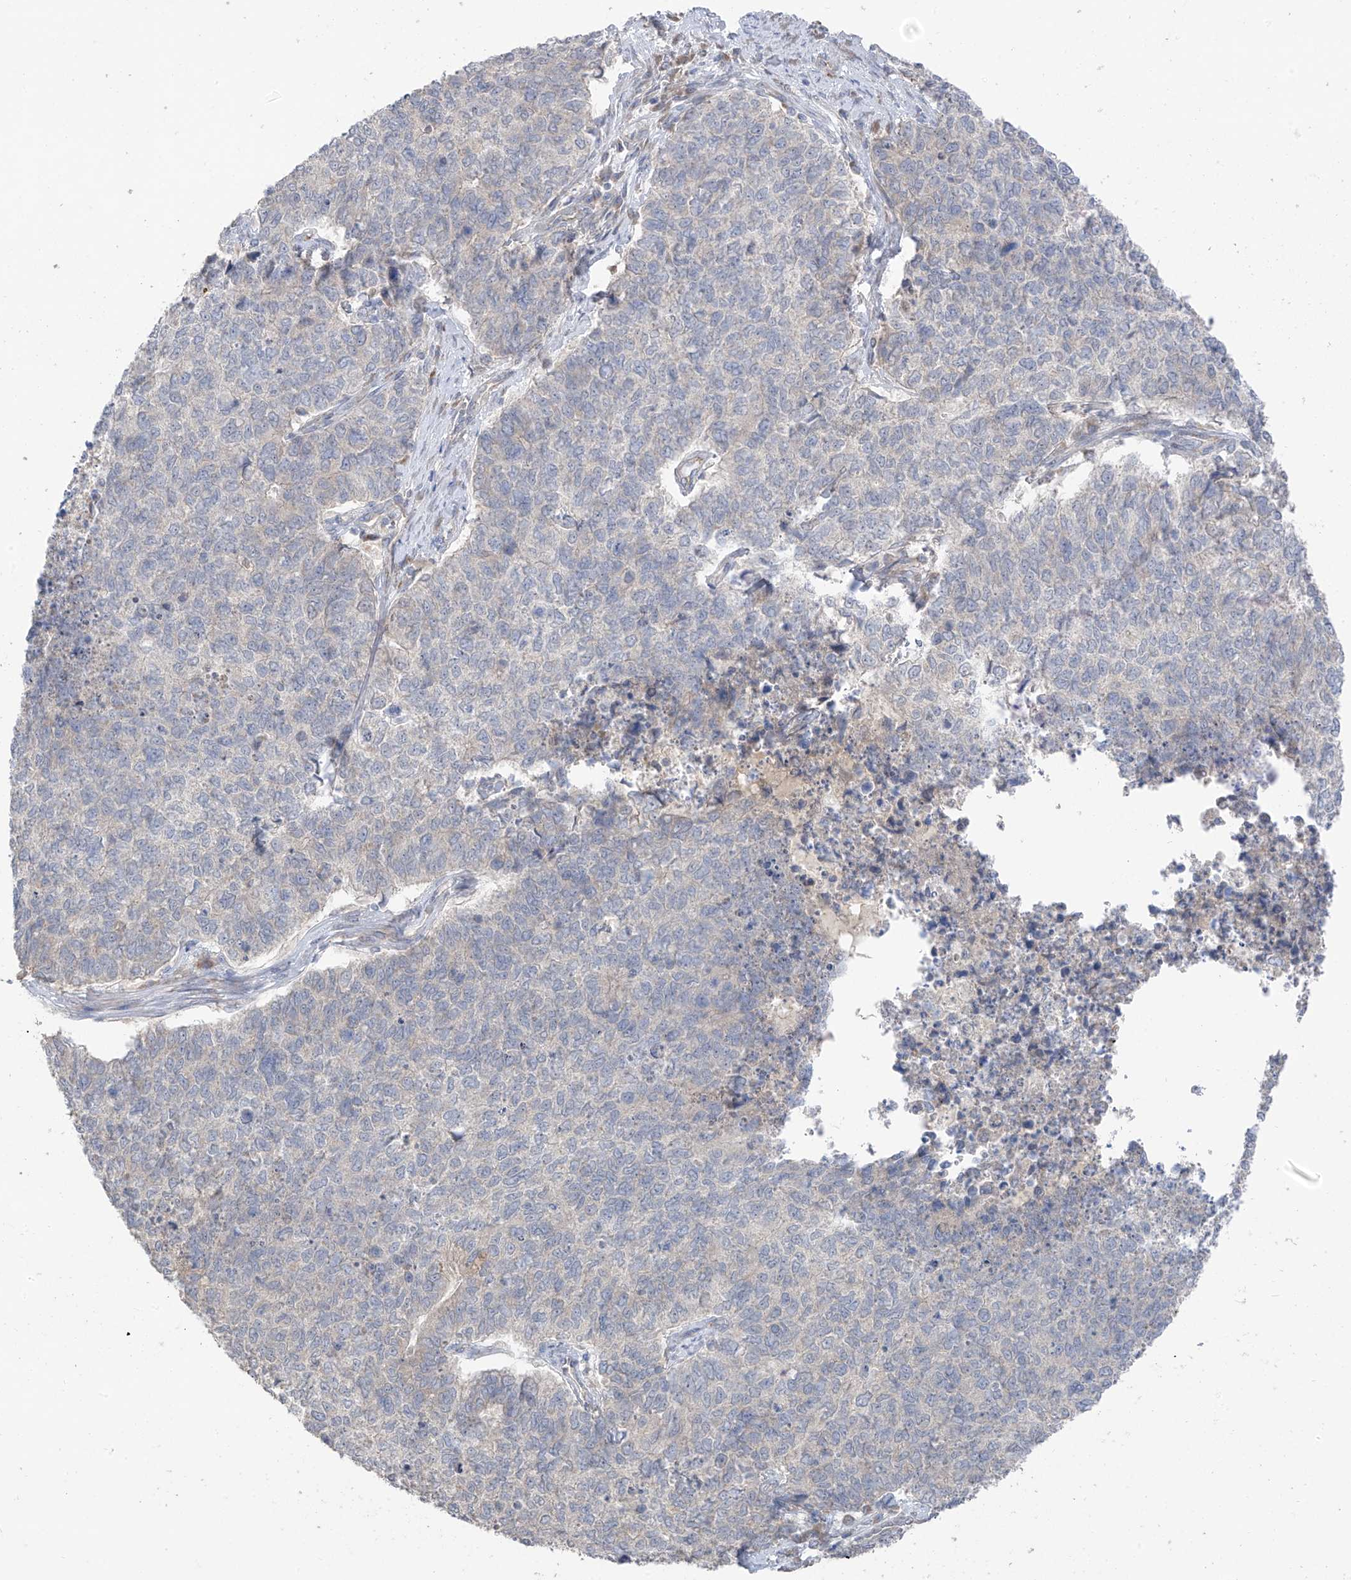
{"staining": {"intensity": "weak", "quantity": "25%-75%", "location": "cytoplasmic/membranous"}, "tissue": "cervical cancer", "cell_type": "Tumor cells", "image_type": "cancer", "snomed": [{"axis": "morphology", "description": "Squamous cell carcinoma, NOS"}, {"axis": "topography", "description": "Cervix"}], "caption": "Protein analysis of cervical cancer (squamous cell carcinoma) tissue shows weak cytoplasmic/membranous positivity in approximately 25%-75% of tumor cells. (brown staining indicates protein expression, while blue staining denotes nuclei).", "gene": "NALCN", "patient": {"sex": "female", "age": 63}}